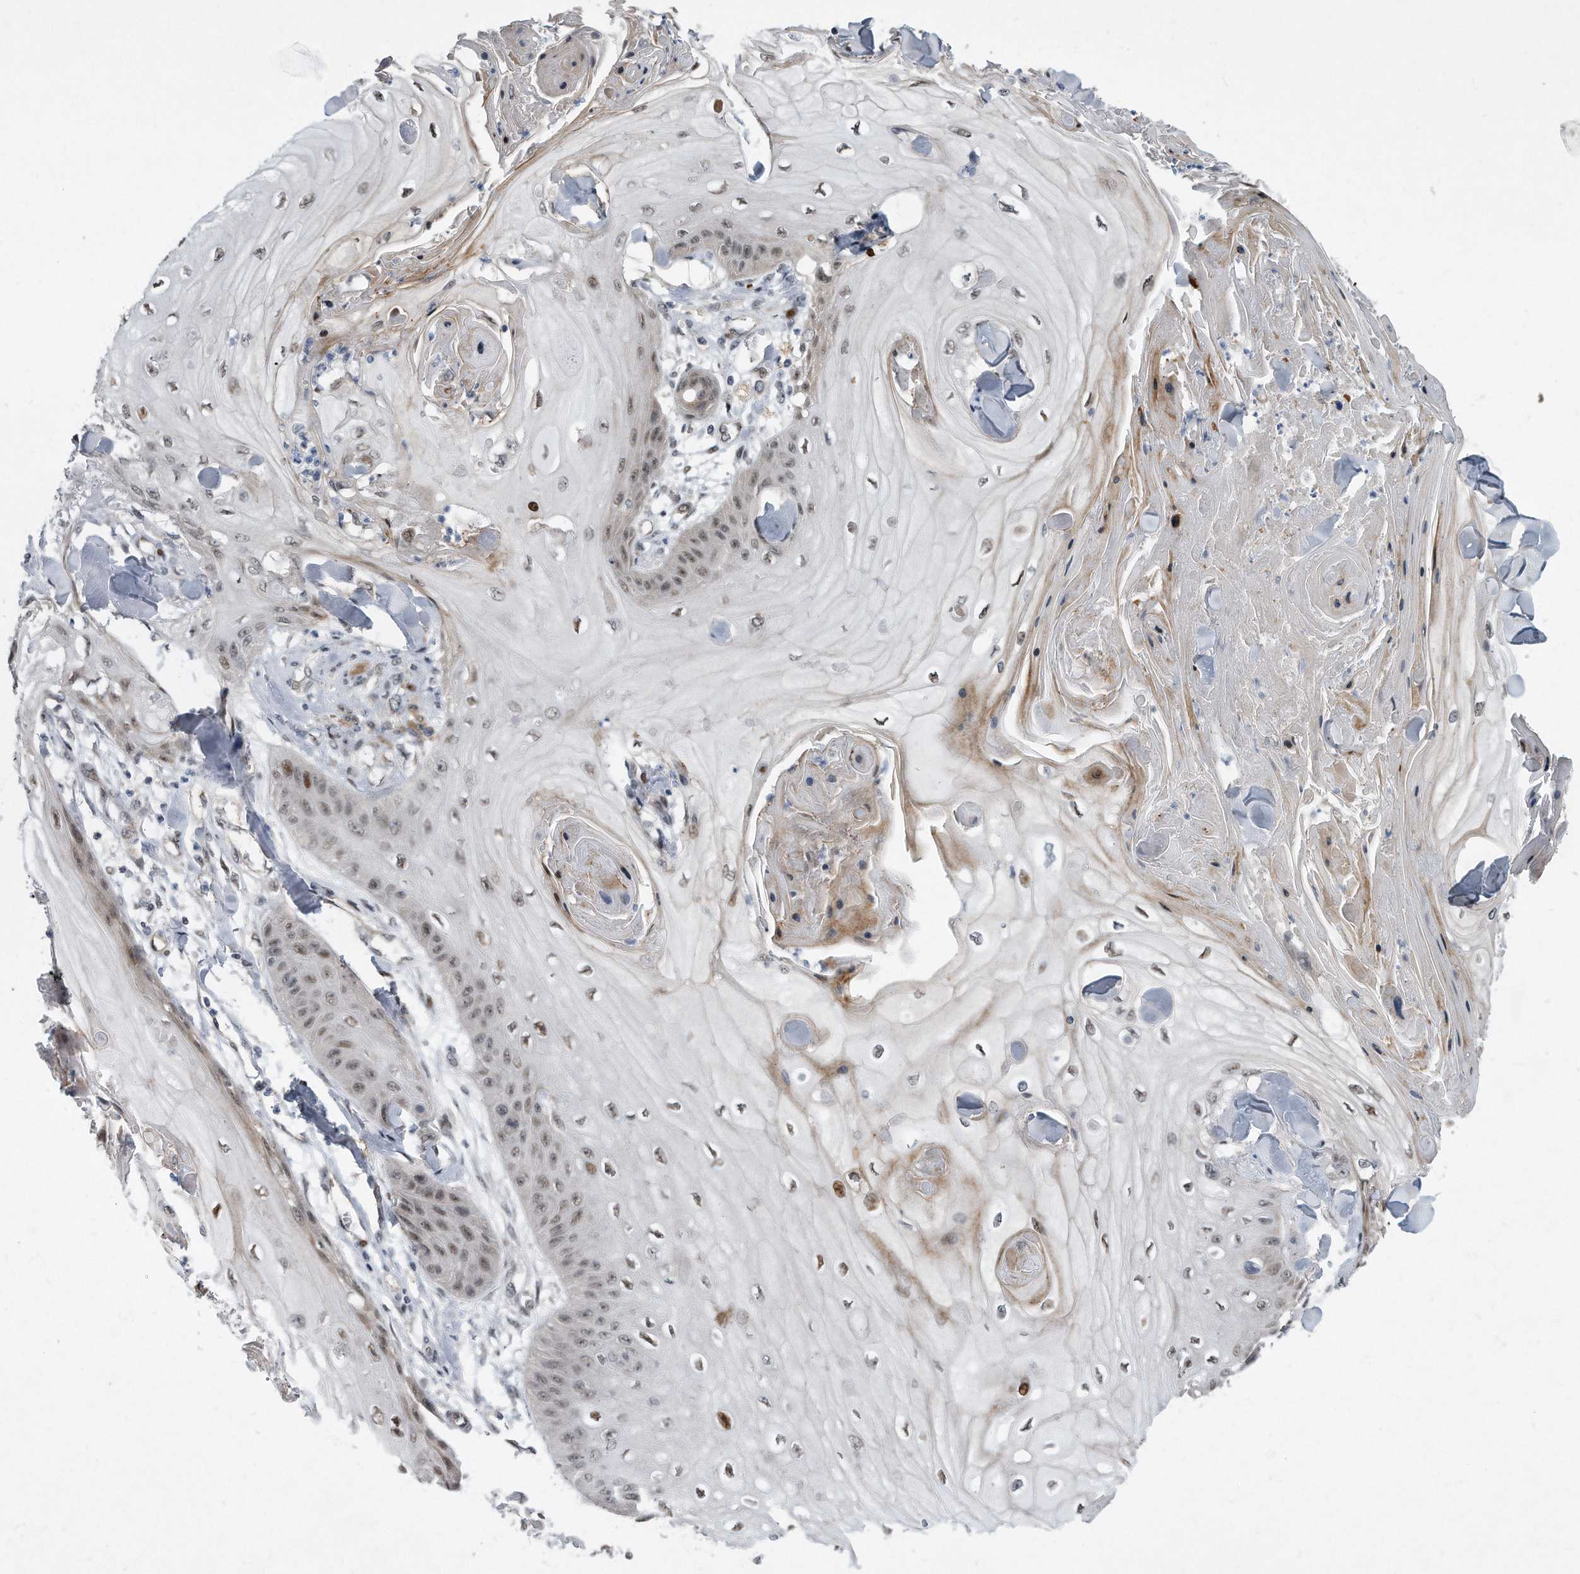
{"staining": {"intensity": "weak", "quantity": "<25%", "location": "nuclear"}, "tissue": "skin cancer", "cell_type": "Tumor cells", "image_type": "cancer", "snomed": [{"axis": "morphology", "description": "Squamous cell carcinoma, NOS"}, {"axis": "topography", "description": "Skin"}], "caption": "High power microscopy histopathology image of an IHC micrograph of skin squamous cell carcinoma, revealing no significant expression in tumor cells. (Immunohistochemistry, brightfield microscopy, high magnification).", "gene": "PGBD2", "patient": {"sex": "male", "age": 74}}